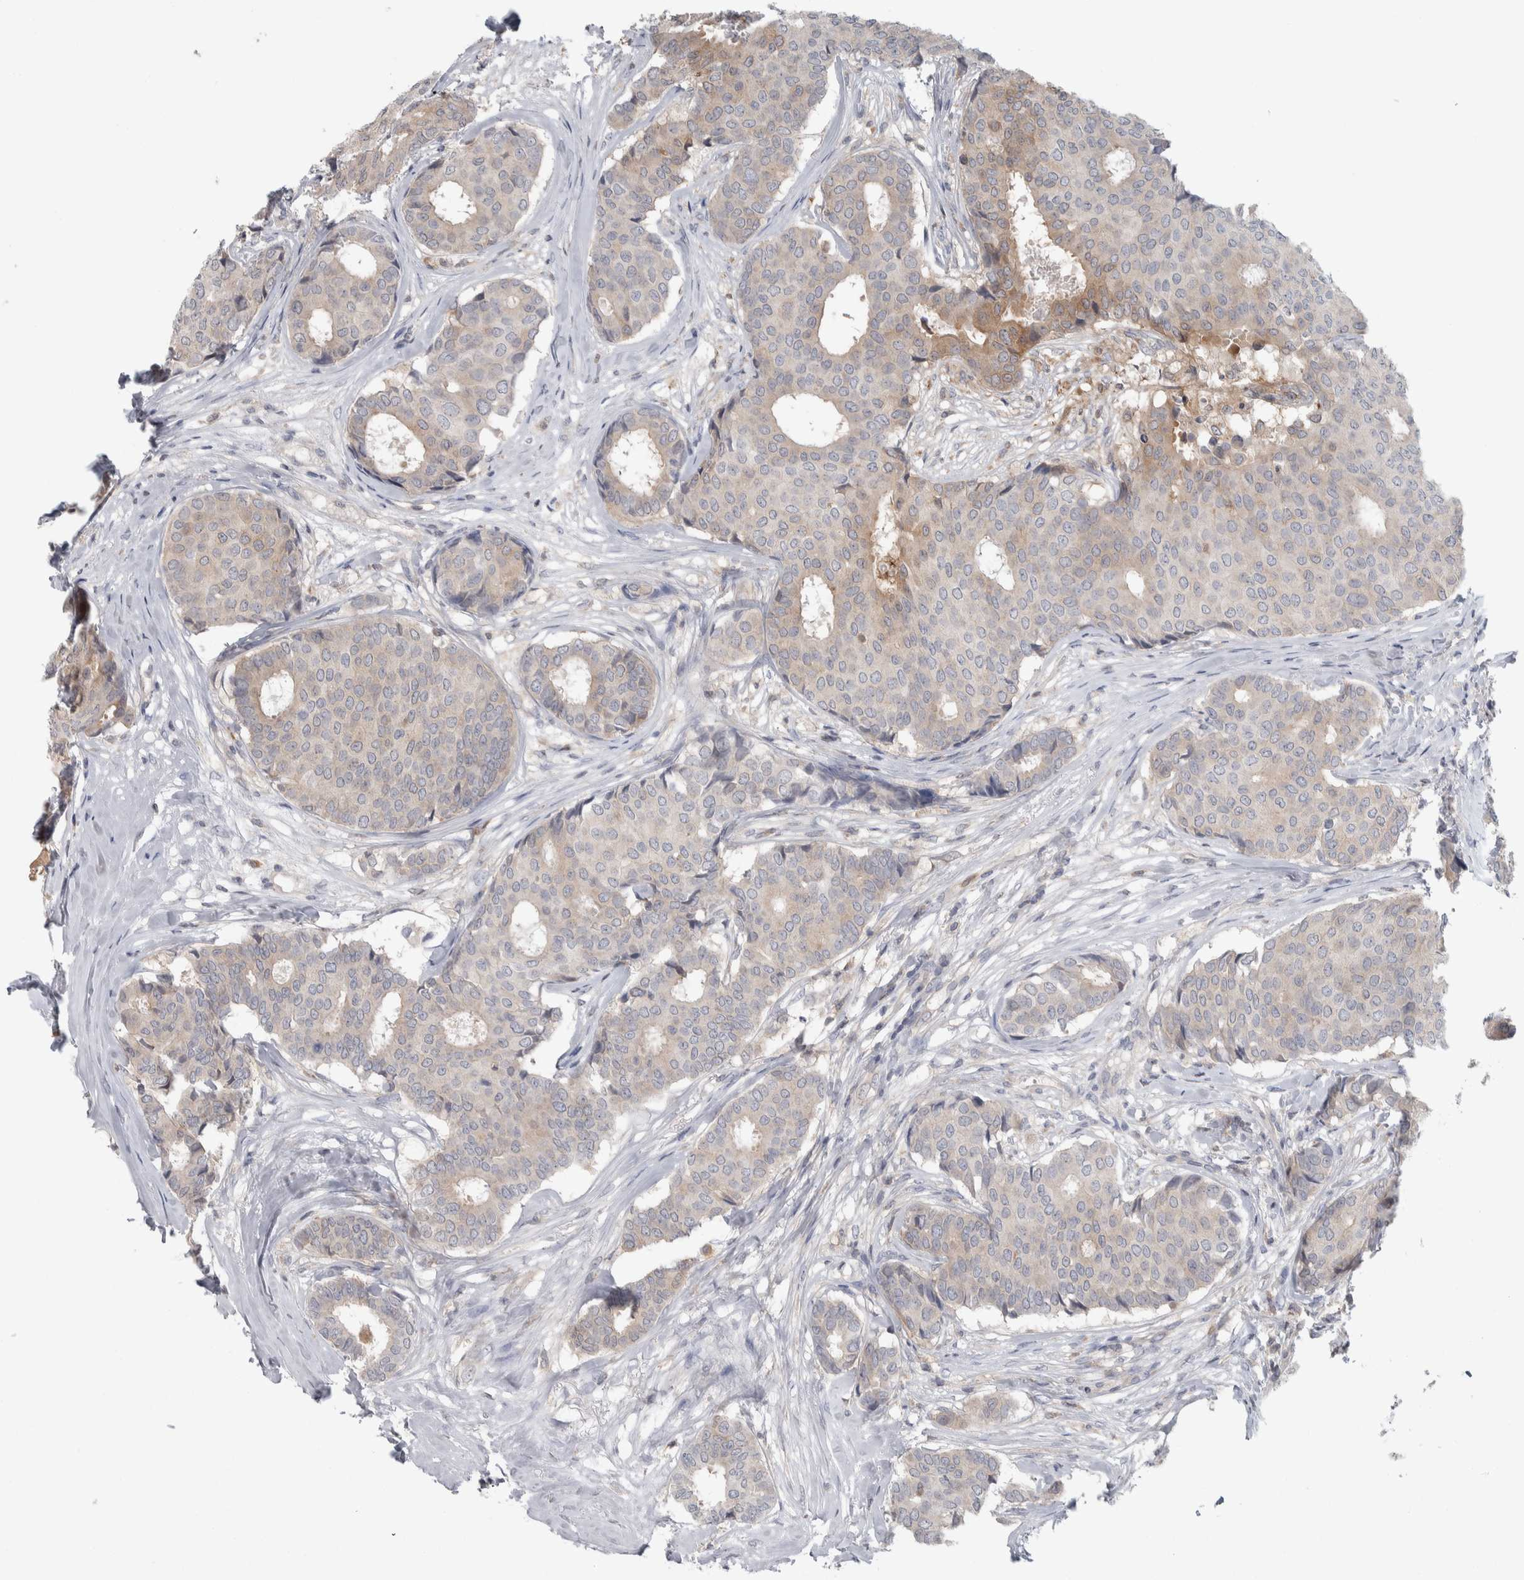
{"staining": {"intensity": "weak", "quantity": "<25%", "location": "cytoplasmic/membranous"}, "tissue": "breast cancer", "cell_type": "Tumor cells", "image_type": "cancer", "snomed": [{"axis": "morphology", "description": "Duct carcinoma"}, {"axis": "topography", "description": "Breast"}], "caption": "DAB (3,3'-diaminobenzidine) immunohistochemical staining of human breast intraductal carcinoma reveals no significant positivity in tumor cells.", "gene": "HTATIP2", "patient": {"sex": "female", "age": 75}}